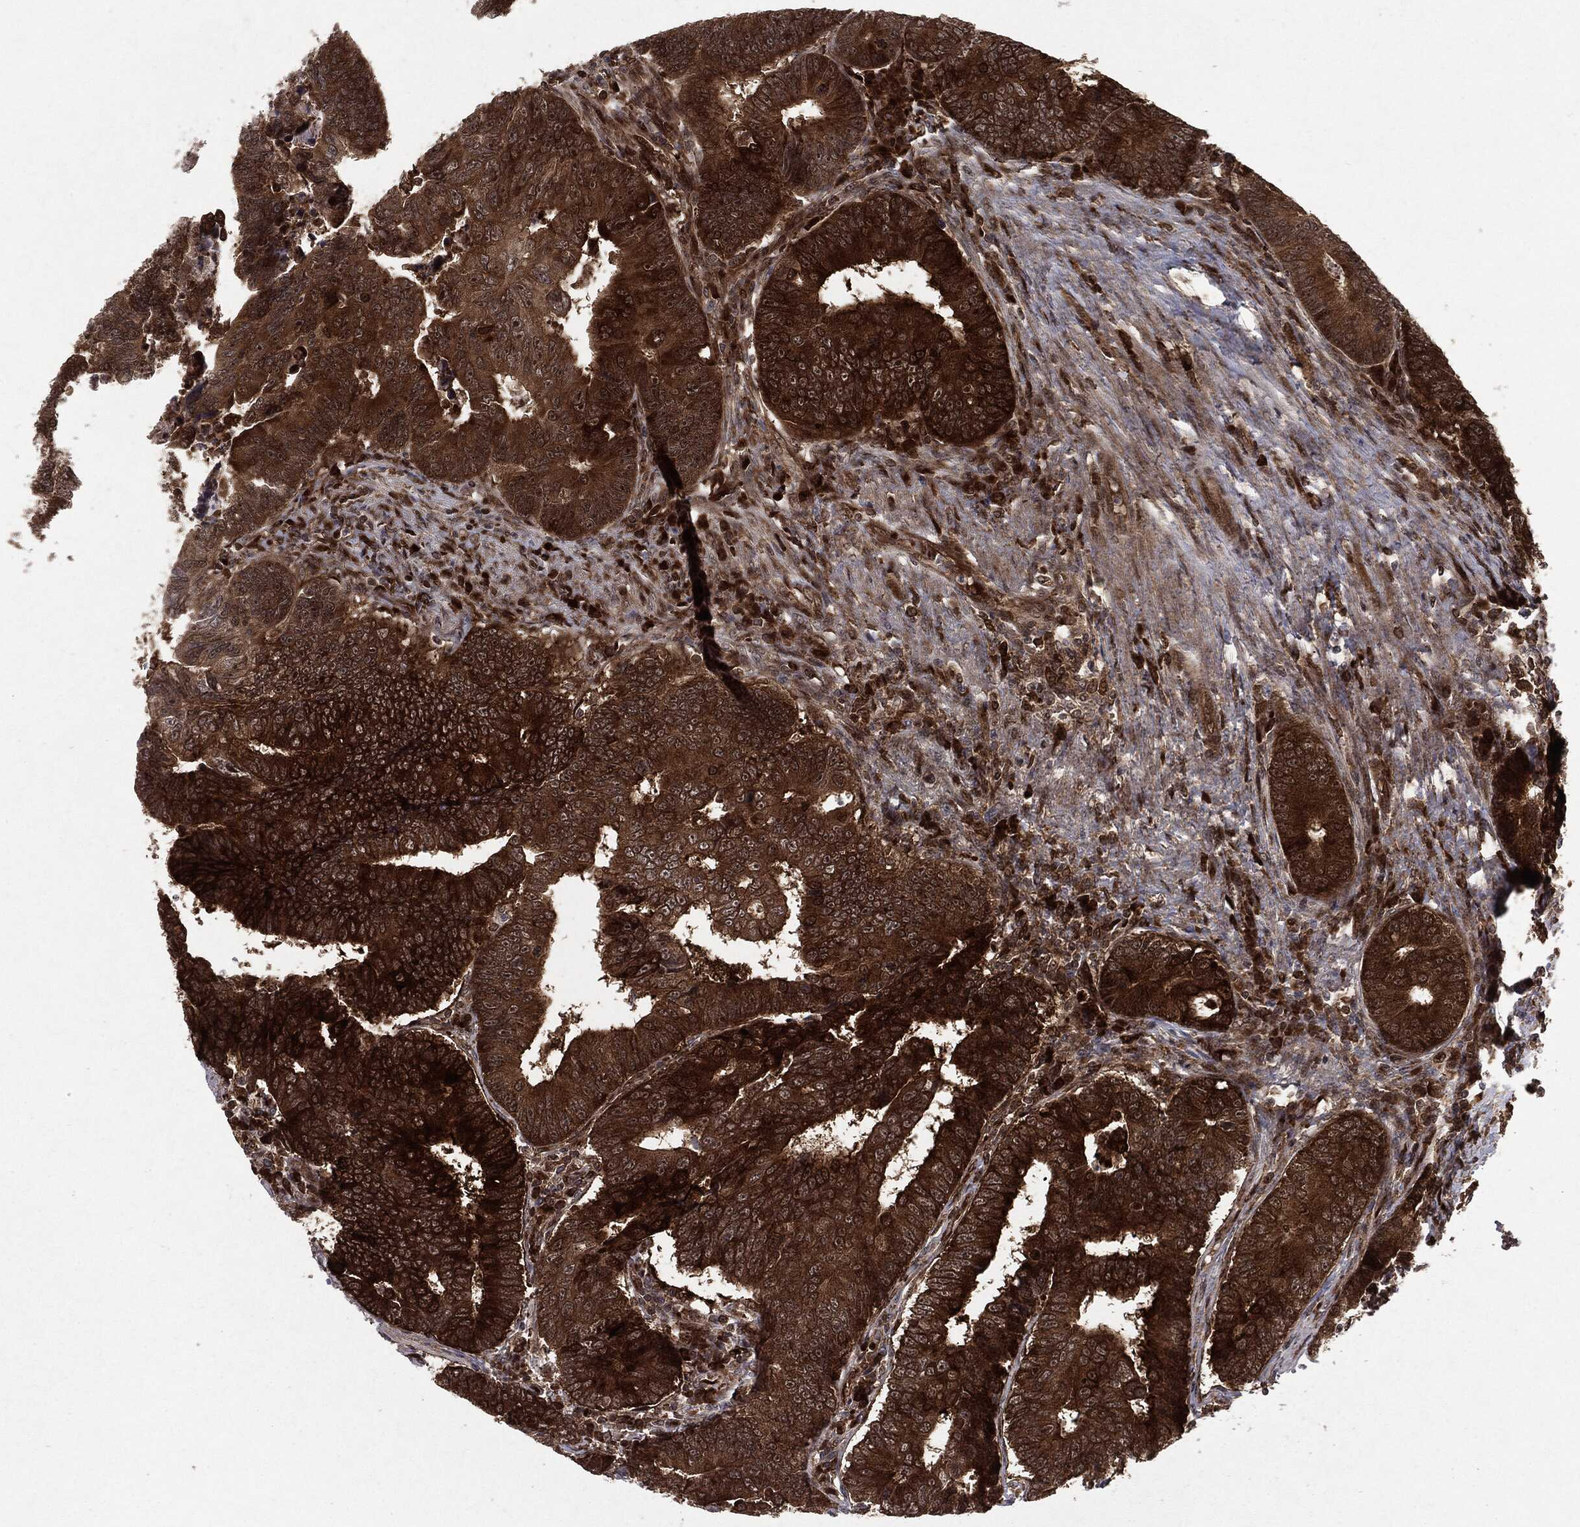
{"staining": {"intensity": "strong", "quantity": ">75%", "location": "cytoplasmic/membranous"}, "tissue": "colorectal cancer", "cell_type": "Tumor cells", "image_type": "cancer", "snomed": [{"axis": "morphology", "description": "Adenocarcinoma, NOS"}, {"axis": "topography", "description": "Colon"}], "caption": "Immunohistochemical staining of adenocarcinoma (colorectal) displays high levels of strong cytoplasmic/membranous staining in about >75% of tumor cells.", "gene": "OTUB1", "patient": {"sex": "female", "age": 72}}